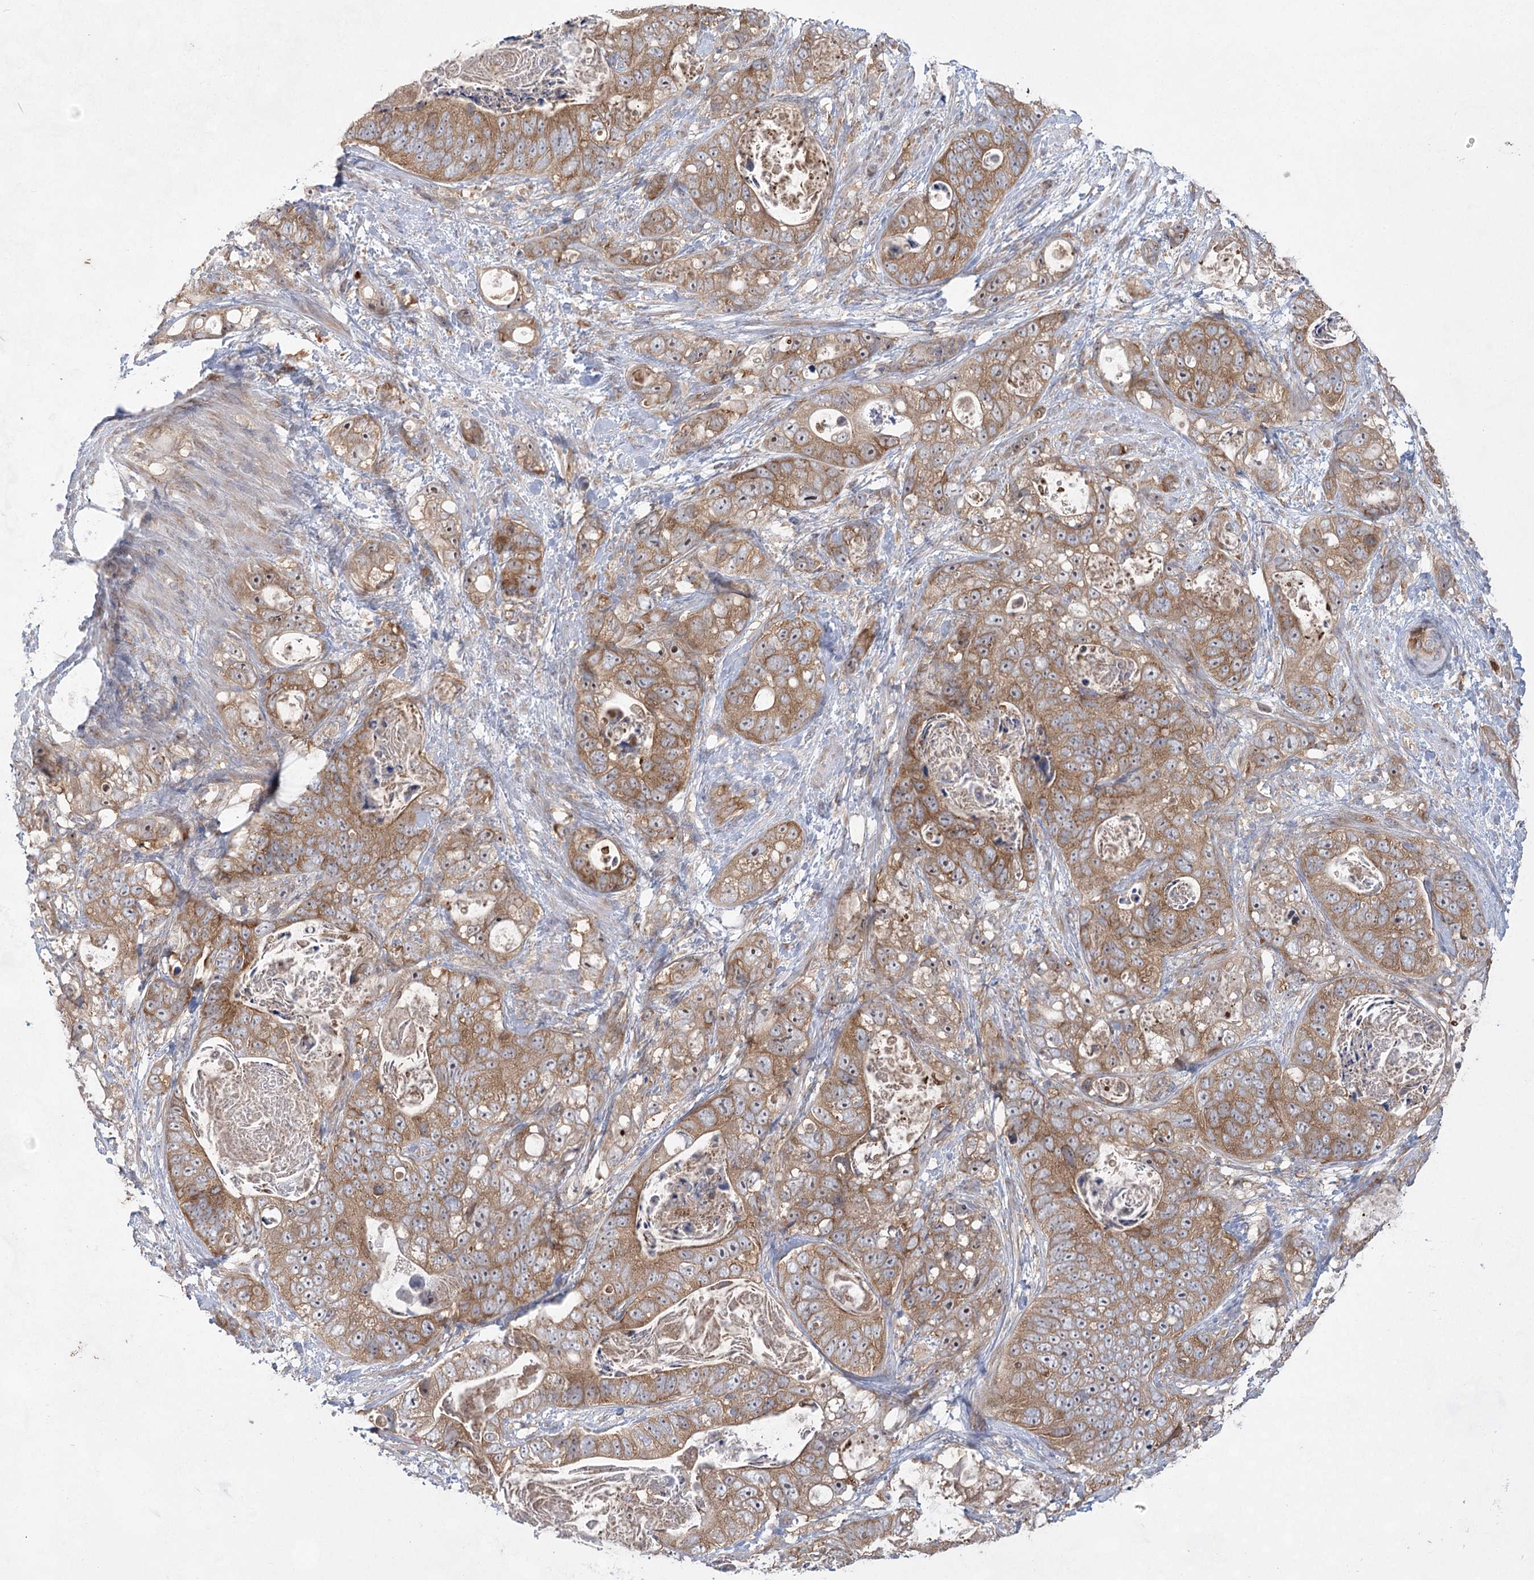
{"staining": {"intensity": "moderate", "quantity": ">75%", "location": "cytoplasmic/membranous"}, "tissue": "stomach cancer", "cell_type": "Tumor cells", "image_type": "cancer", "snomed": [{"axis": "morphology", "description": "Normal tissue, NOS"}, {"axis": "morphology", "description": "Adenocarcinoma, NOS"}, {"axis": "topography", "description": "Stomach"}], "caption": "The photomicrograph reveals immunohistochemical staining of stomach adenocarcinoma. There is moderate cytoplasmic/membranous positivity is seen in about >75% of tumor cells.", "gene": "EIF3A", "patient": {"sex": "female", "age": 89}}